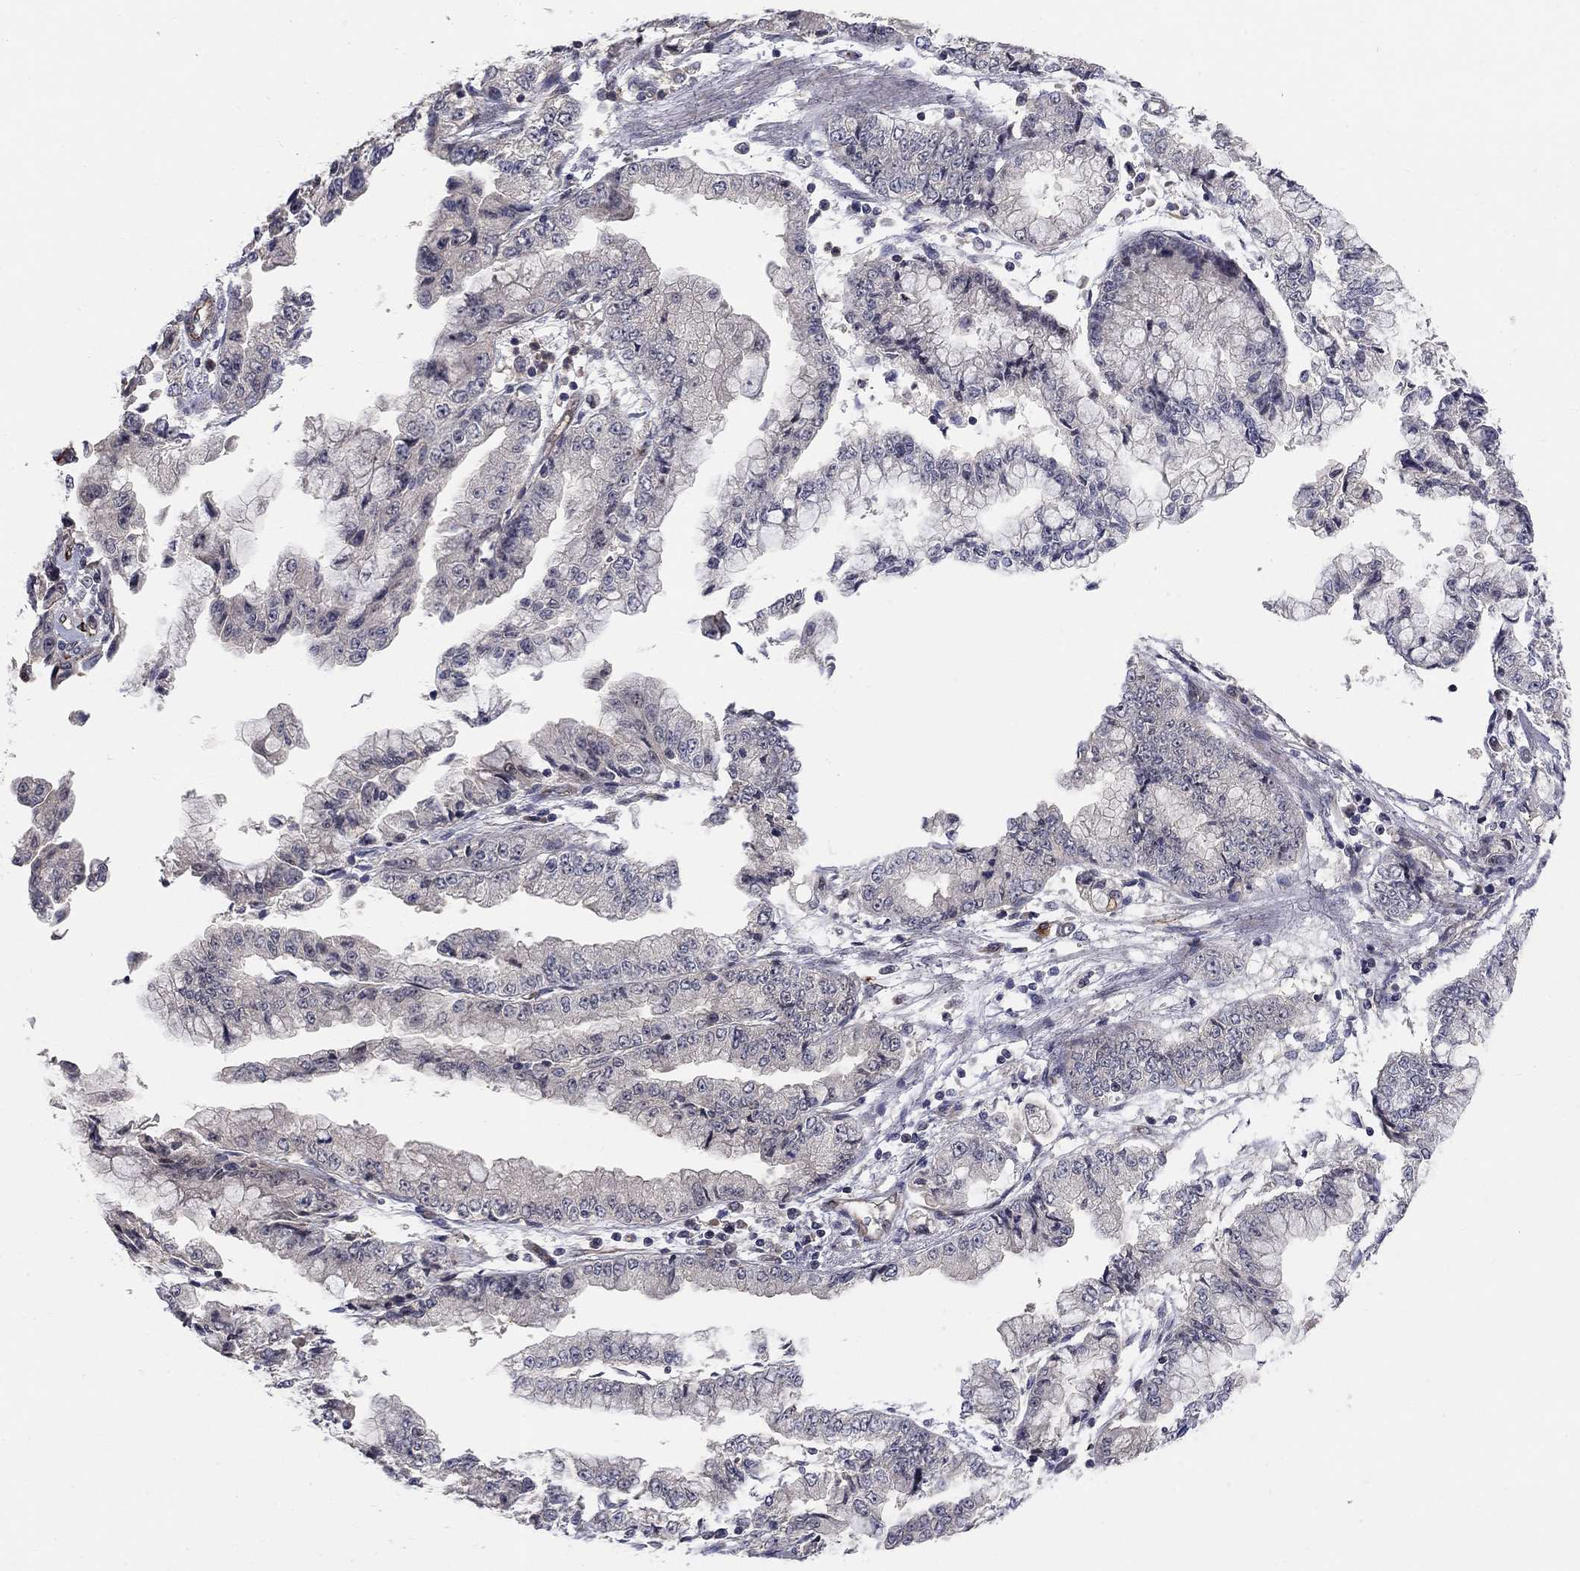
{"staining": {"intensity": "negative", "quantity": "none", "location": "none"}, "tissue": "stomach cancer", "cell_type": "Tumor cells", "image_type": "cancer", "snomed": [{"axis": "morphology", "description": "Adenocarcinoma, NOS"}, {"axis": "topography", "description": "Stomach, upper"}], "caption": "Immunohistochemical staining of stomach adenocarcinoma shows no significant positivity in tumor cells.", "gene": "MSRA", "patient": {"sex": "female", "age": 74}}